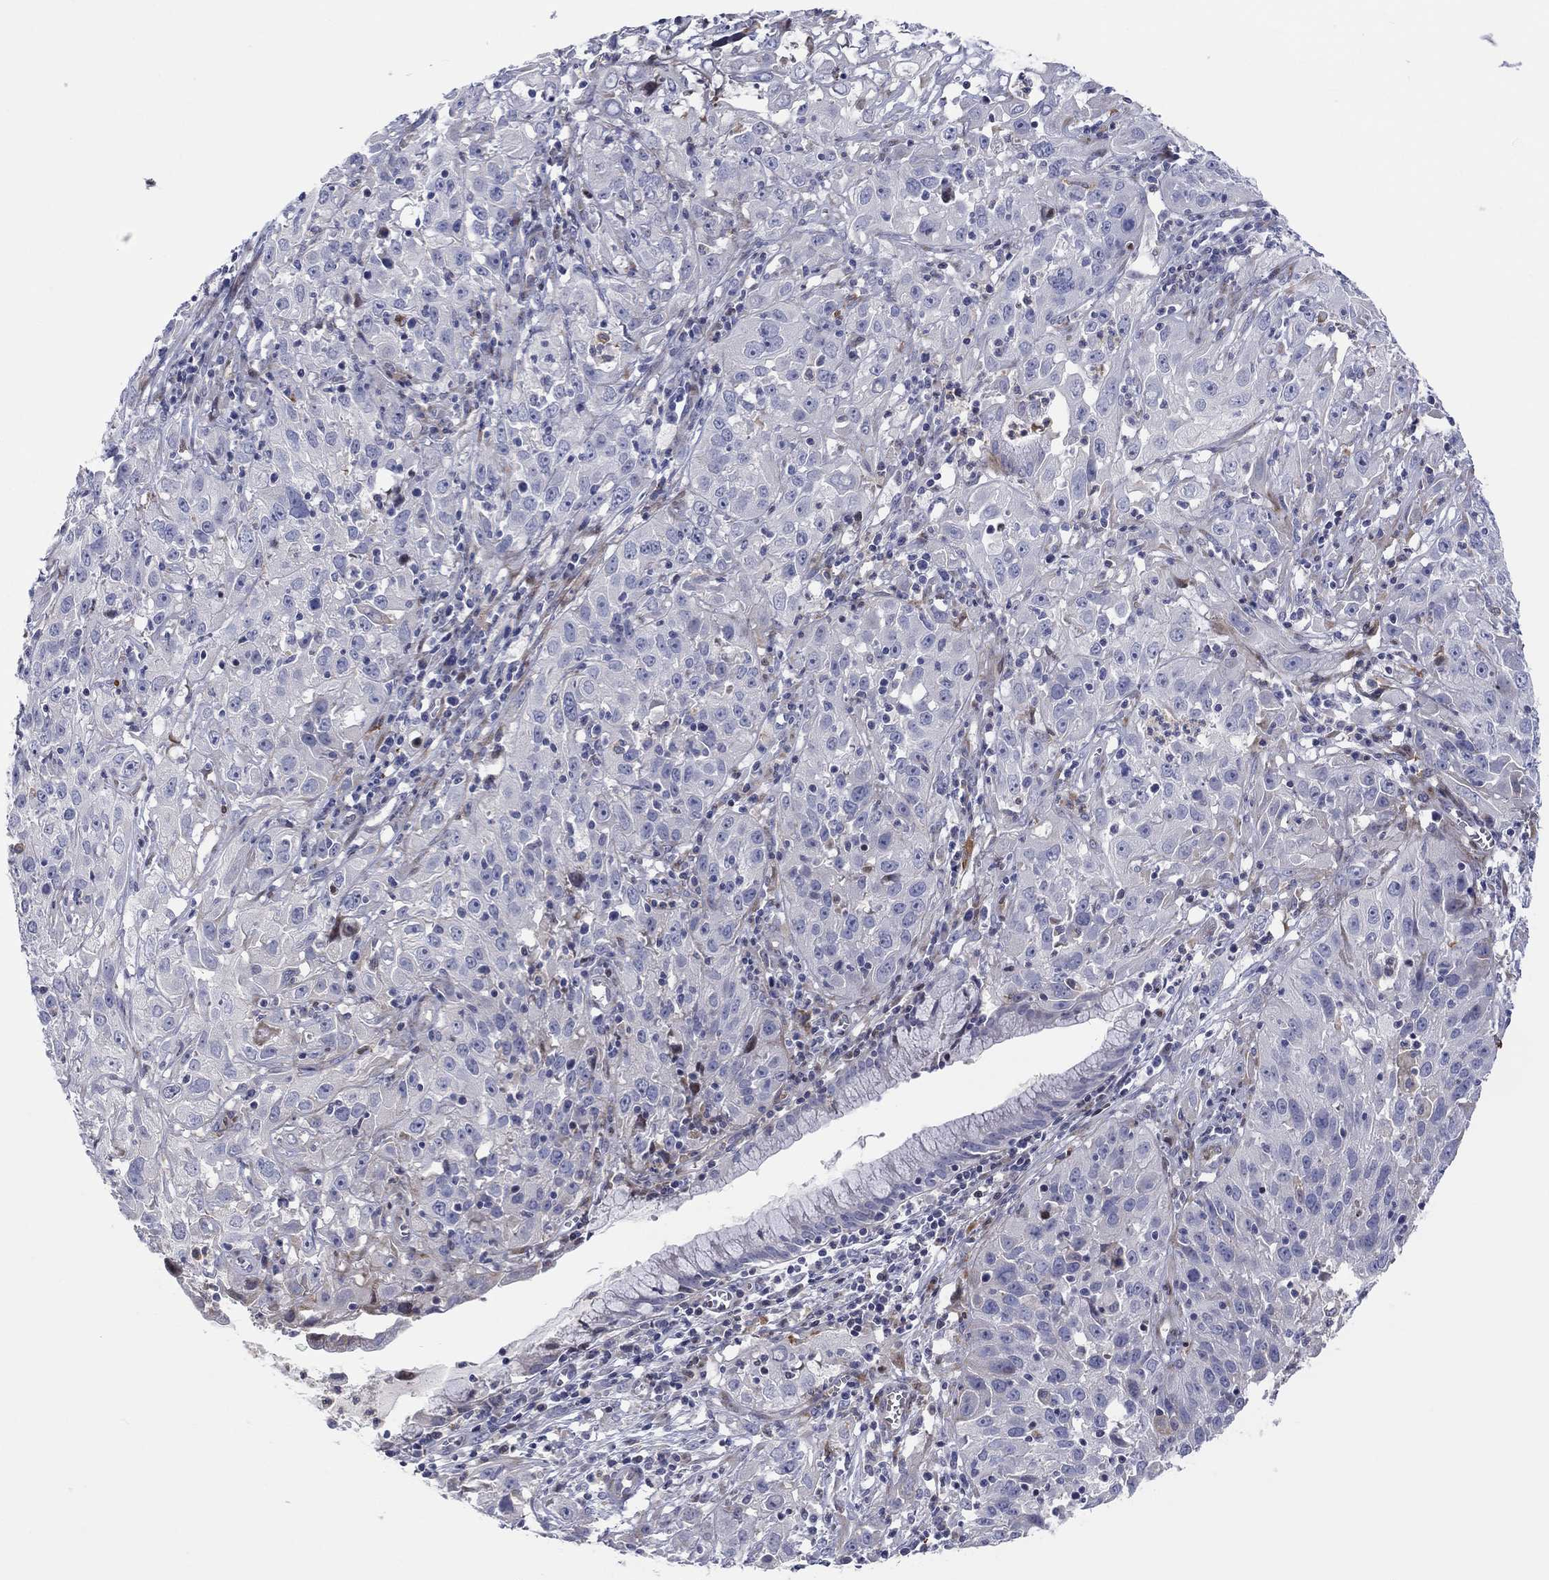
{"staining": {"intensity": "negative", "quantity": "none", "location": "none"}, "tissue": "cervical cancer", "cell_type": "Tumor cells", "image_type": "cancer", "snomed": [{"axis": "morphology", "description": "Squamous cell carcinoma, NOS"}, {"axis": "topography", "description": "Cervix"}], "caption": "Immunohistochemistry (IHC) micrograph of neoplastic tissue: cervical cancer stained with DAB (3,3'-diaminobenzidine) shows no significant protein expression in tumor cells.", "gene": "ARHGAP36", "patient": {"sex": "female", "age": 32}}